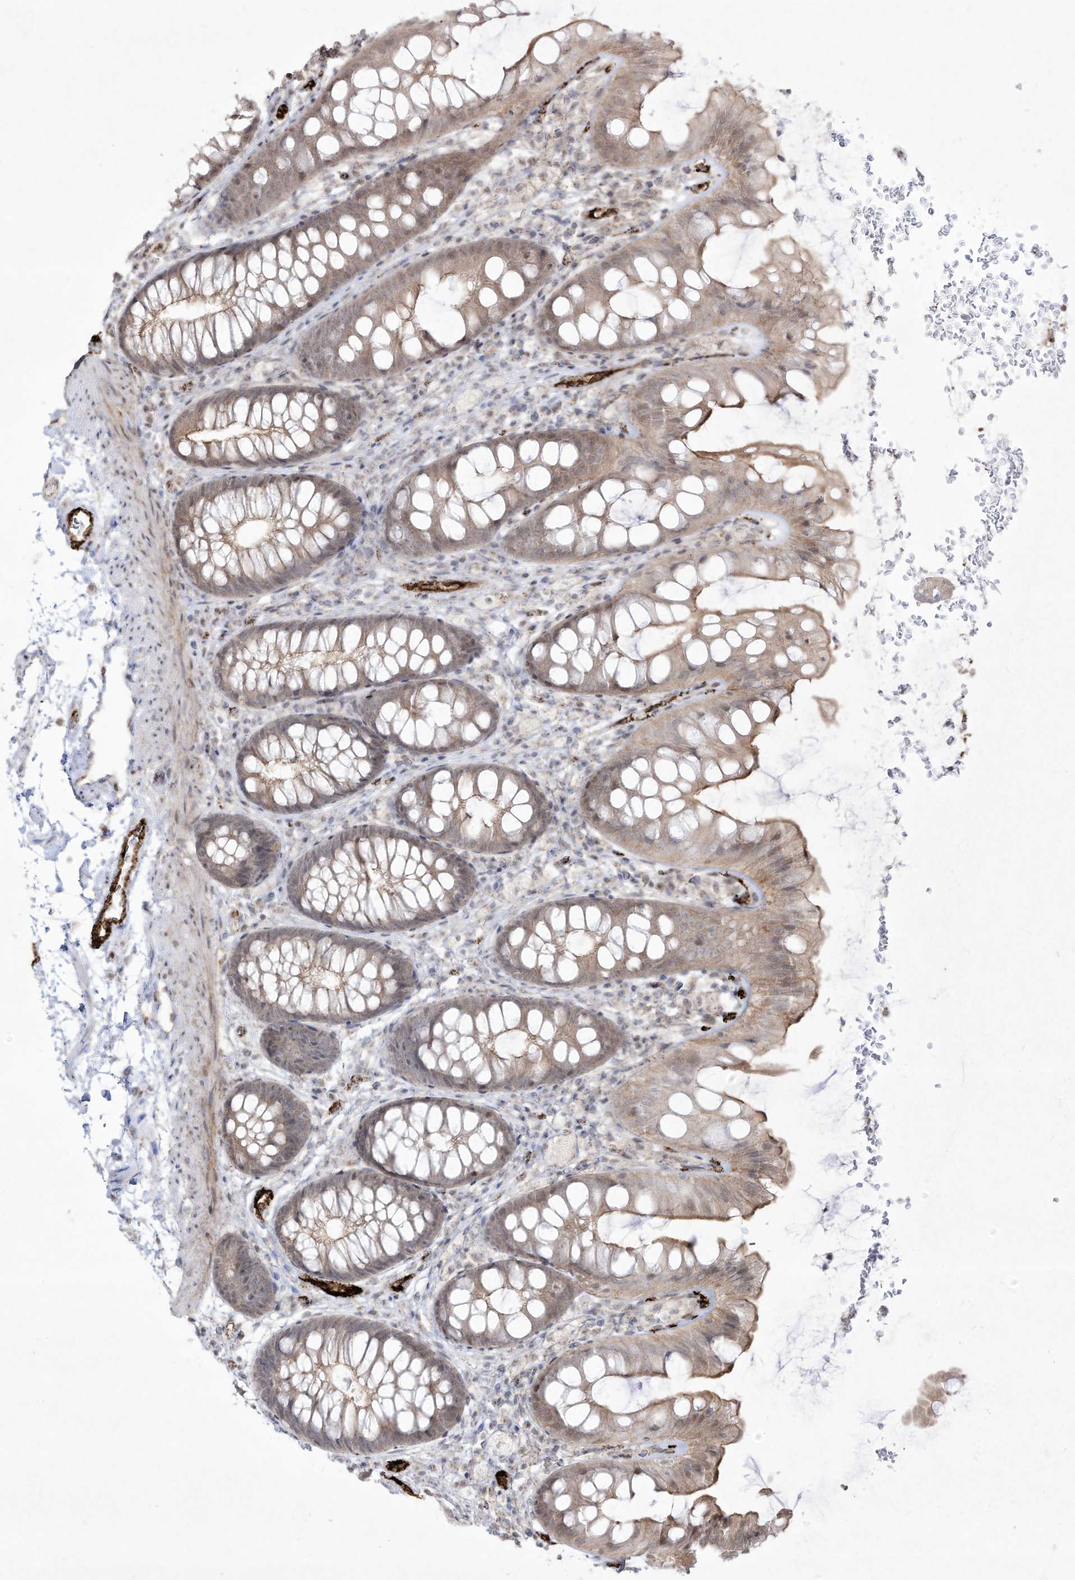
{"staining": {"intensity": "strong", "quantity": "<25%", "location": "cytoplasmic/membranous"}, "tissue": "colon", "cell_type": "Endothelial cells", "image_type": "normal", "snomed": [{"axis": "morphology", "description": "Normal tissue, NOS"}, {"axis": "topography", "description": "Colon"}], "caption": "Immunohistochemistry (DAB) staining of benign human colon displays strong cytoplasmic/membranous protein positivity in about <25% of endothelial cells. The staining was performed using DAB (3,3'-diaminobenzidine), with brown indicating positive protein expression. Nuclei are stained blue with hematoxylin.", "gene": "ZGRF1", "patient": {"sex": "female", "age": 62}}